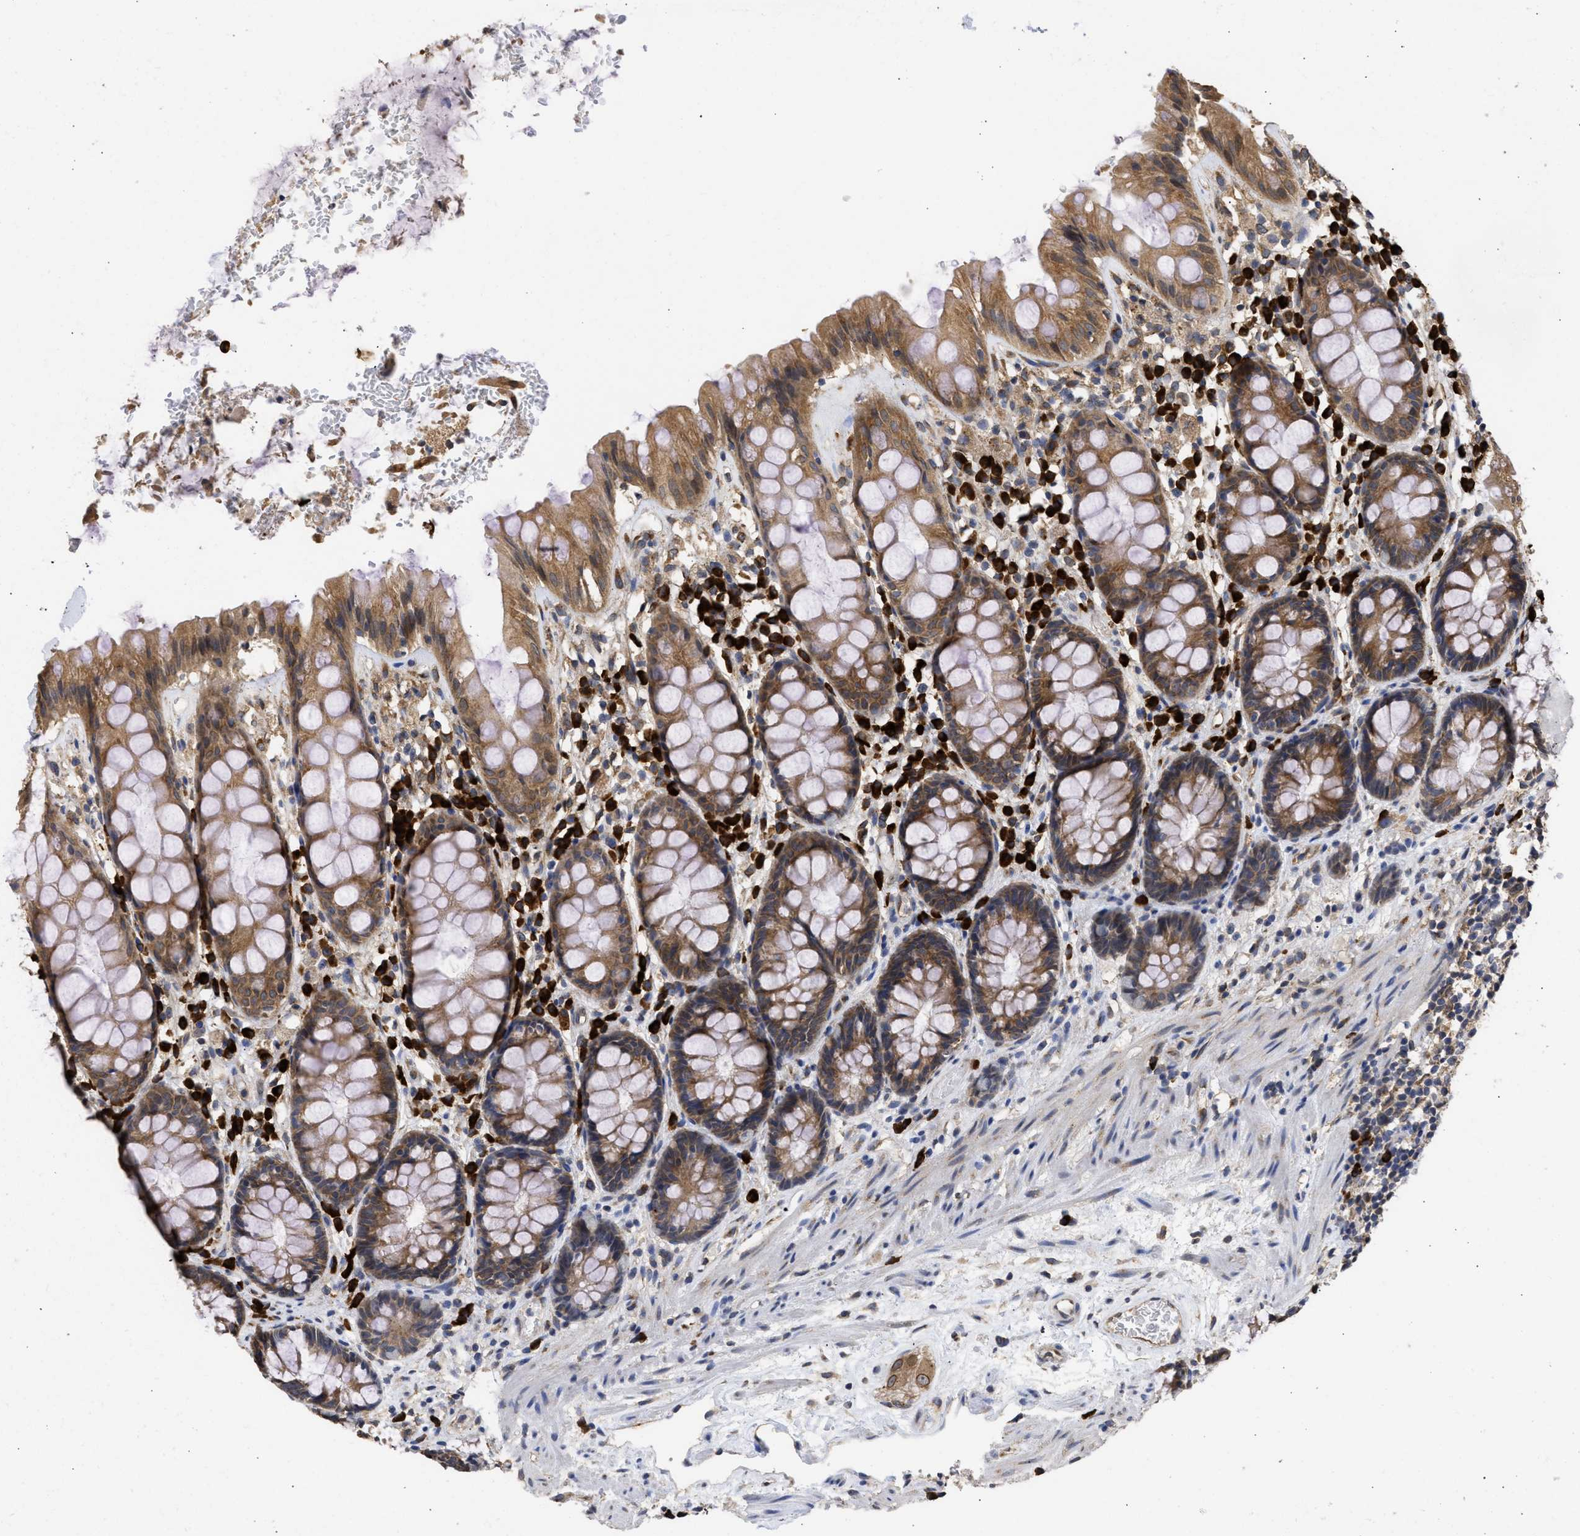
{"staining": {"intensity": "moderate", "quantity": ">75%", "location": "cytoplasmic/membranous"}, "tissue": "rectum", "cell_type": "Glandular cells", "image_type": "normal", "snomed": [{"axis": "morphology", "description": "Normal tissue, NOS"}, {"axis": "topography", "description": "Rectum"}], "caption": "About >75% of glandular cells in unremarkable rectum show moderate cytoplasmic/membranous protein positivity as visualized by brown immunohistochemical staining.", "gene": "DNAJC1", "patient": {"sex": "male", "age": 64}}